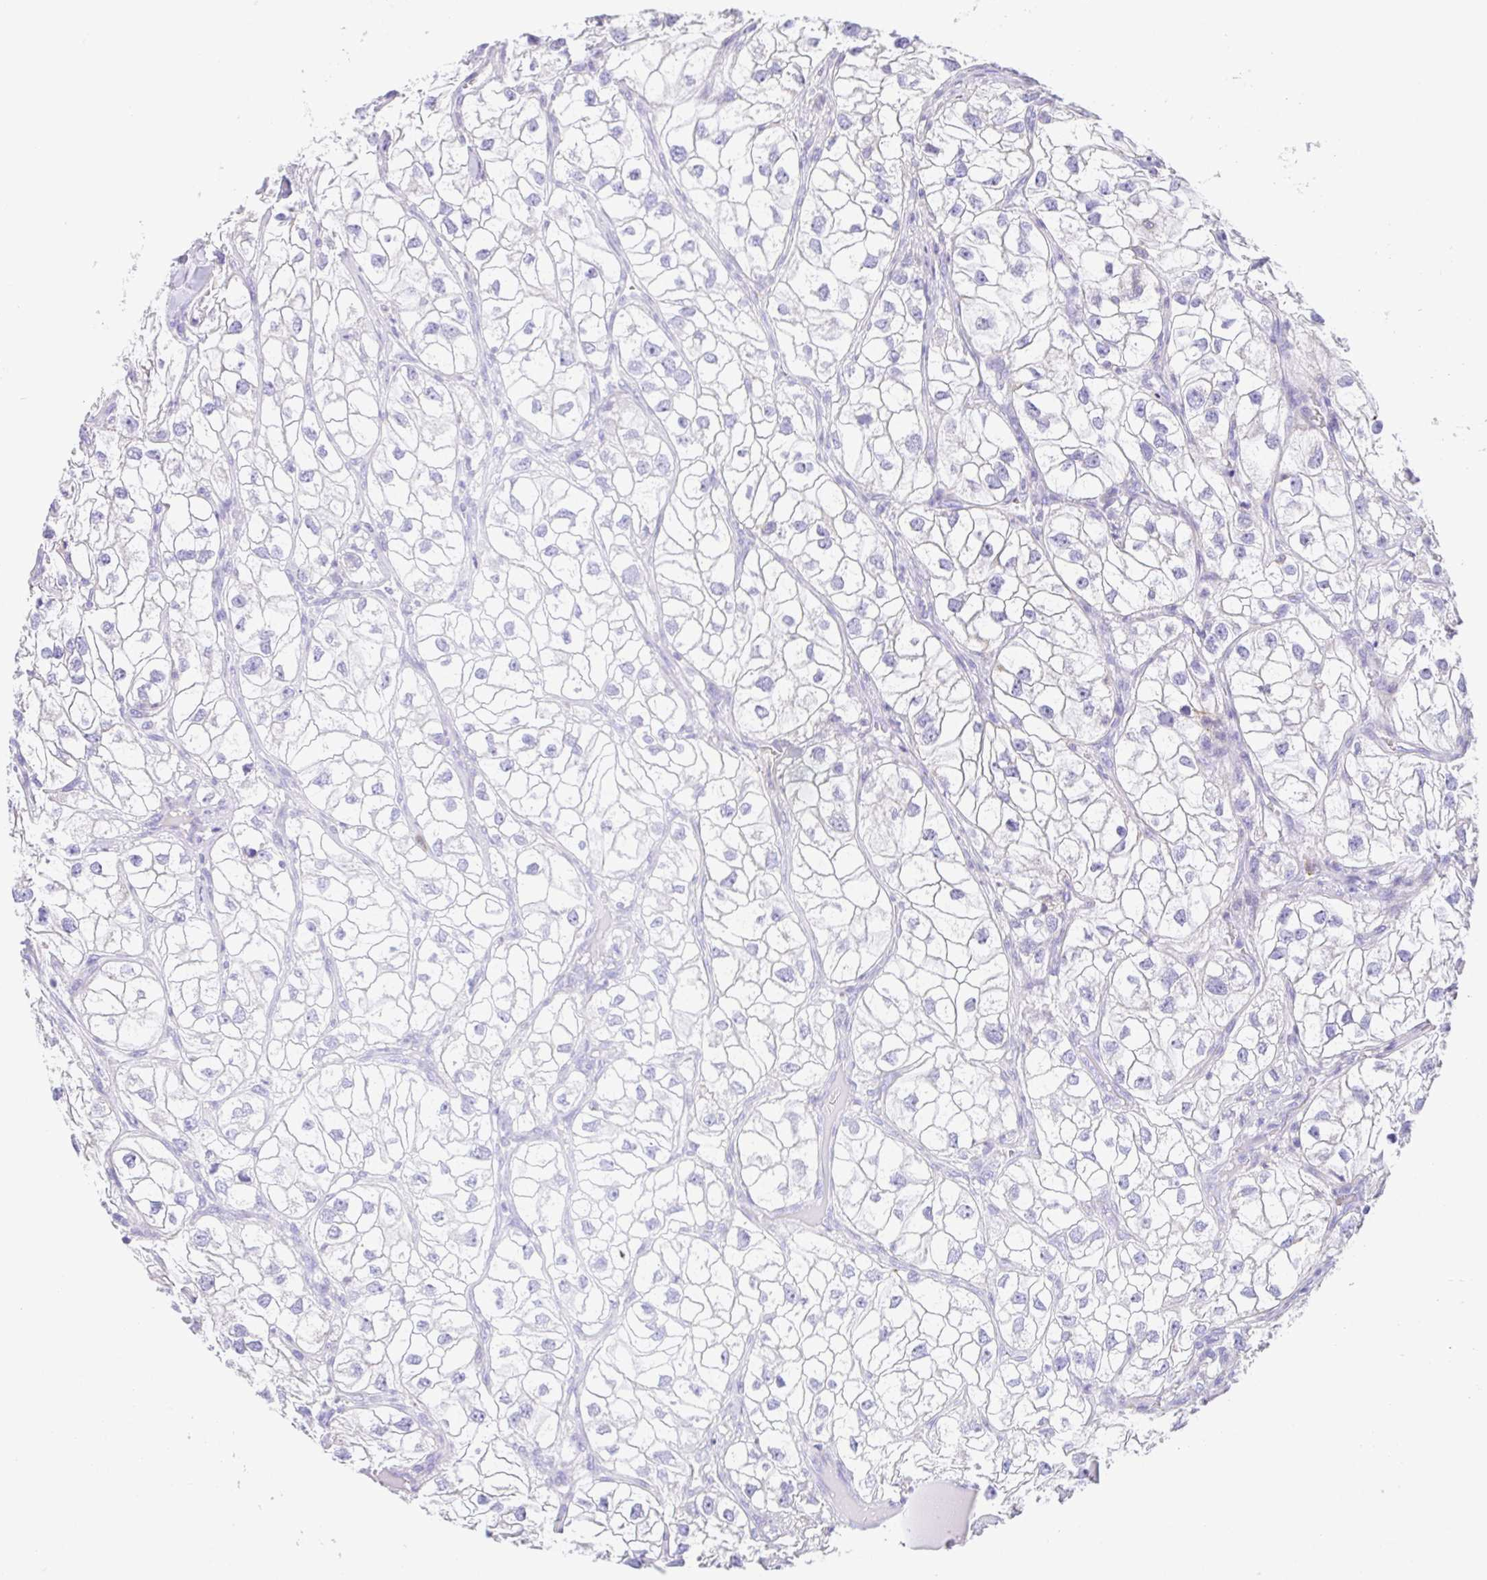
{"staining": {"intensity": "negative", "quantity": "none", "location": "none"}, "tissue": "renal cancer", "cell_type": "Tumor cells", "image_type": "cancer", "snomed": [{"axis": "morphology", "description": "Adenocarcinoma, NOS"}, {"axis": "topography", "description": "Kidney"}], "caption": "A photomicrograph of human adenocarcinoma (renal) is negative for staining in tumor cells.", "gene": "ARPP21", "patient": {"sex": "male", "age": 59}}